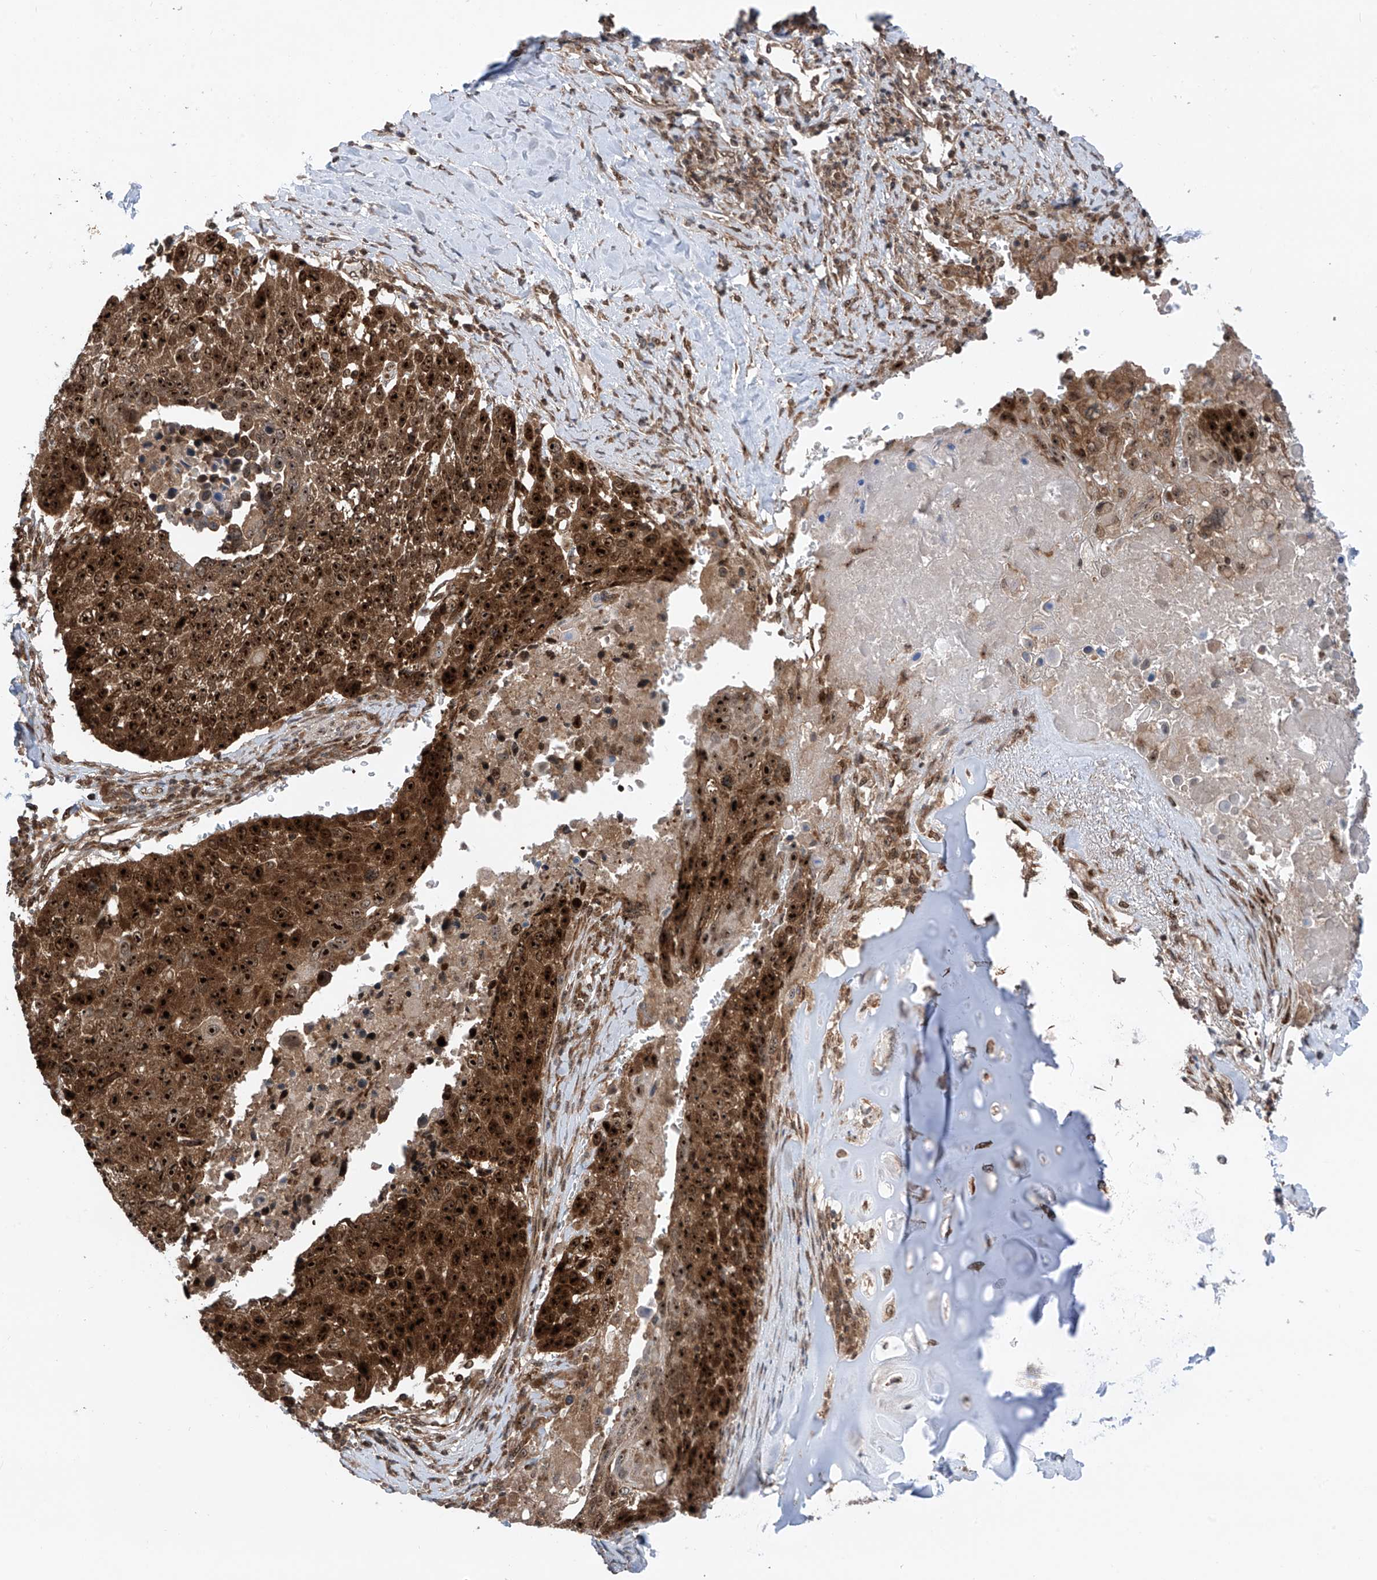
{"staining": {"intensity": "strong", "quantity": ">75%", "location": "cytoplasmic/membranous,nuclear"}, "tissue": "lung cancer", "cell_type": "Tumor cells", "image_type": "cancer", "snomed": [{"axis": "morphology", "description": "Squamous cell carcinoma, NOS"}, {"axis": "topography", "description": "Lung"}], "caption": "Tumor cells exhibit high levels of strong cytoplasmic/membranous and nuclear positivity in approximately >75% of cells in human lung squamous cell carcinoma.", "gene": "C1orf131", "patient": {"sex": "male", "age": 66}}